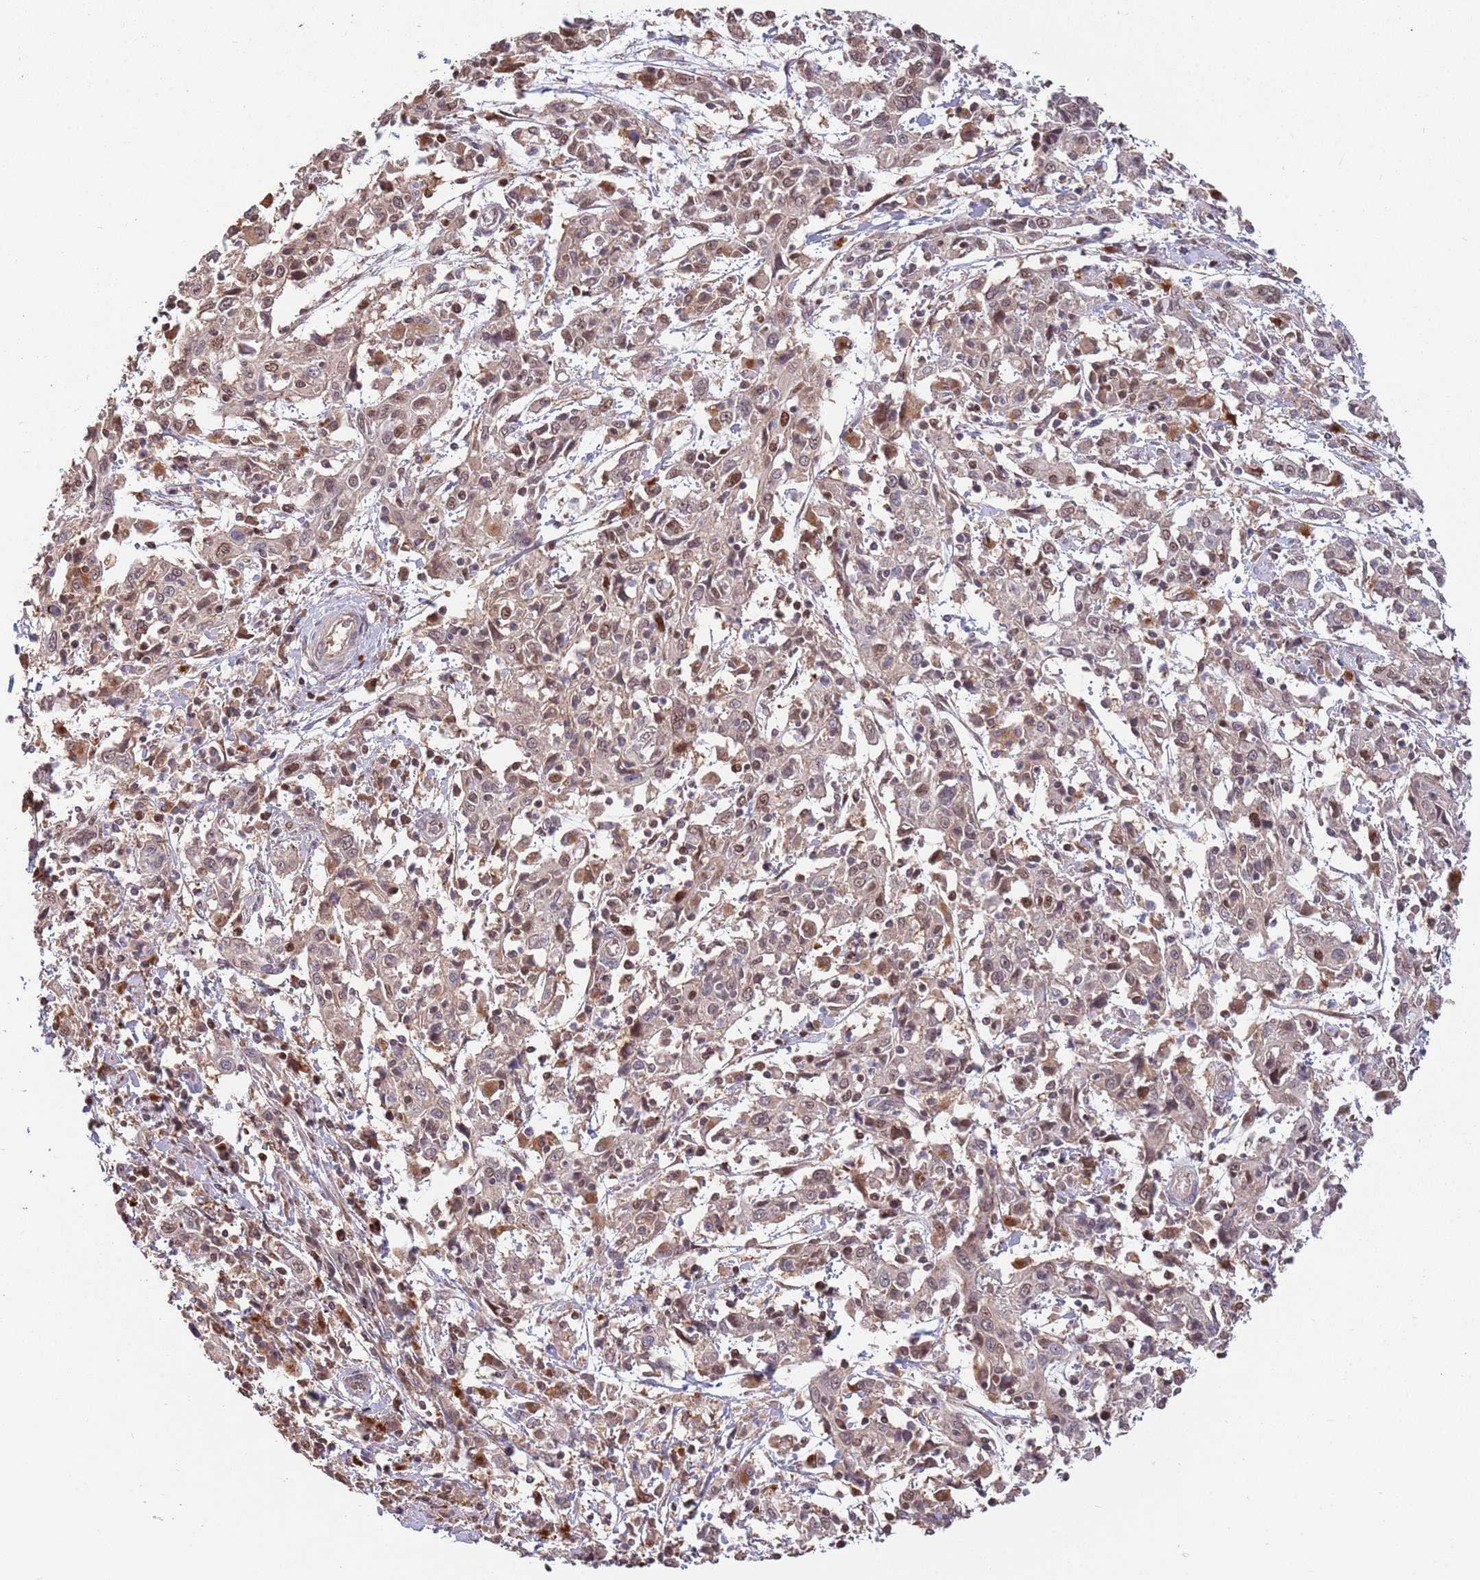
{"staining": {"intensity": "moderate", "quantity": "25%-75%", "location": "nuclear"}, "tissue": "cervical cancer", "cell_type": "Tumor cells", "image_type": "cancer", "snomed": [{"axis": "morphology", "description": "Squamous cell carcinoma, NOS"}, {"axis": "topography", "description": "Cervix"}], "caption": "A brown stain labels moderate nuclear staining of a protein in cervical cancer (squamous cell carcinoma) tumor cells.", "gene": "SALL1", "patient": {"sex": "female", "age": 46}}